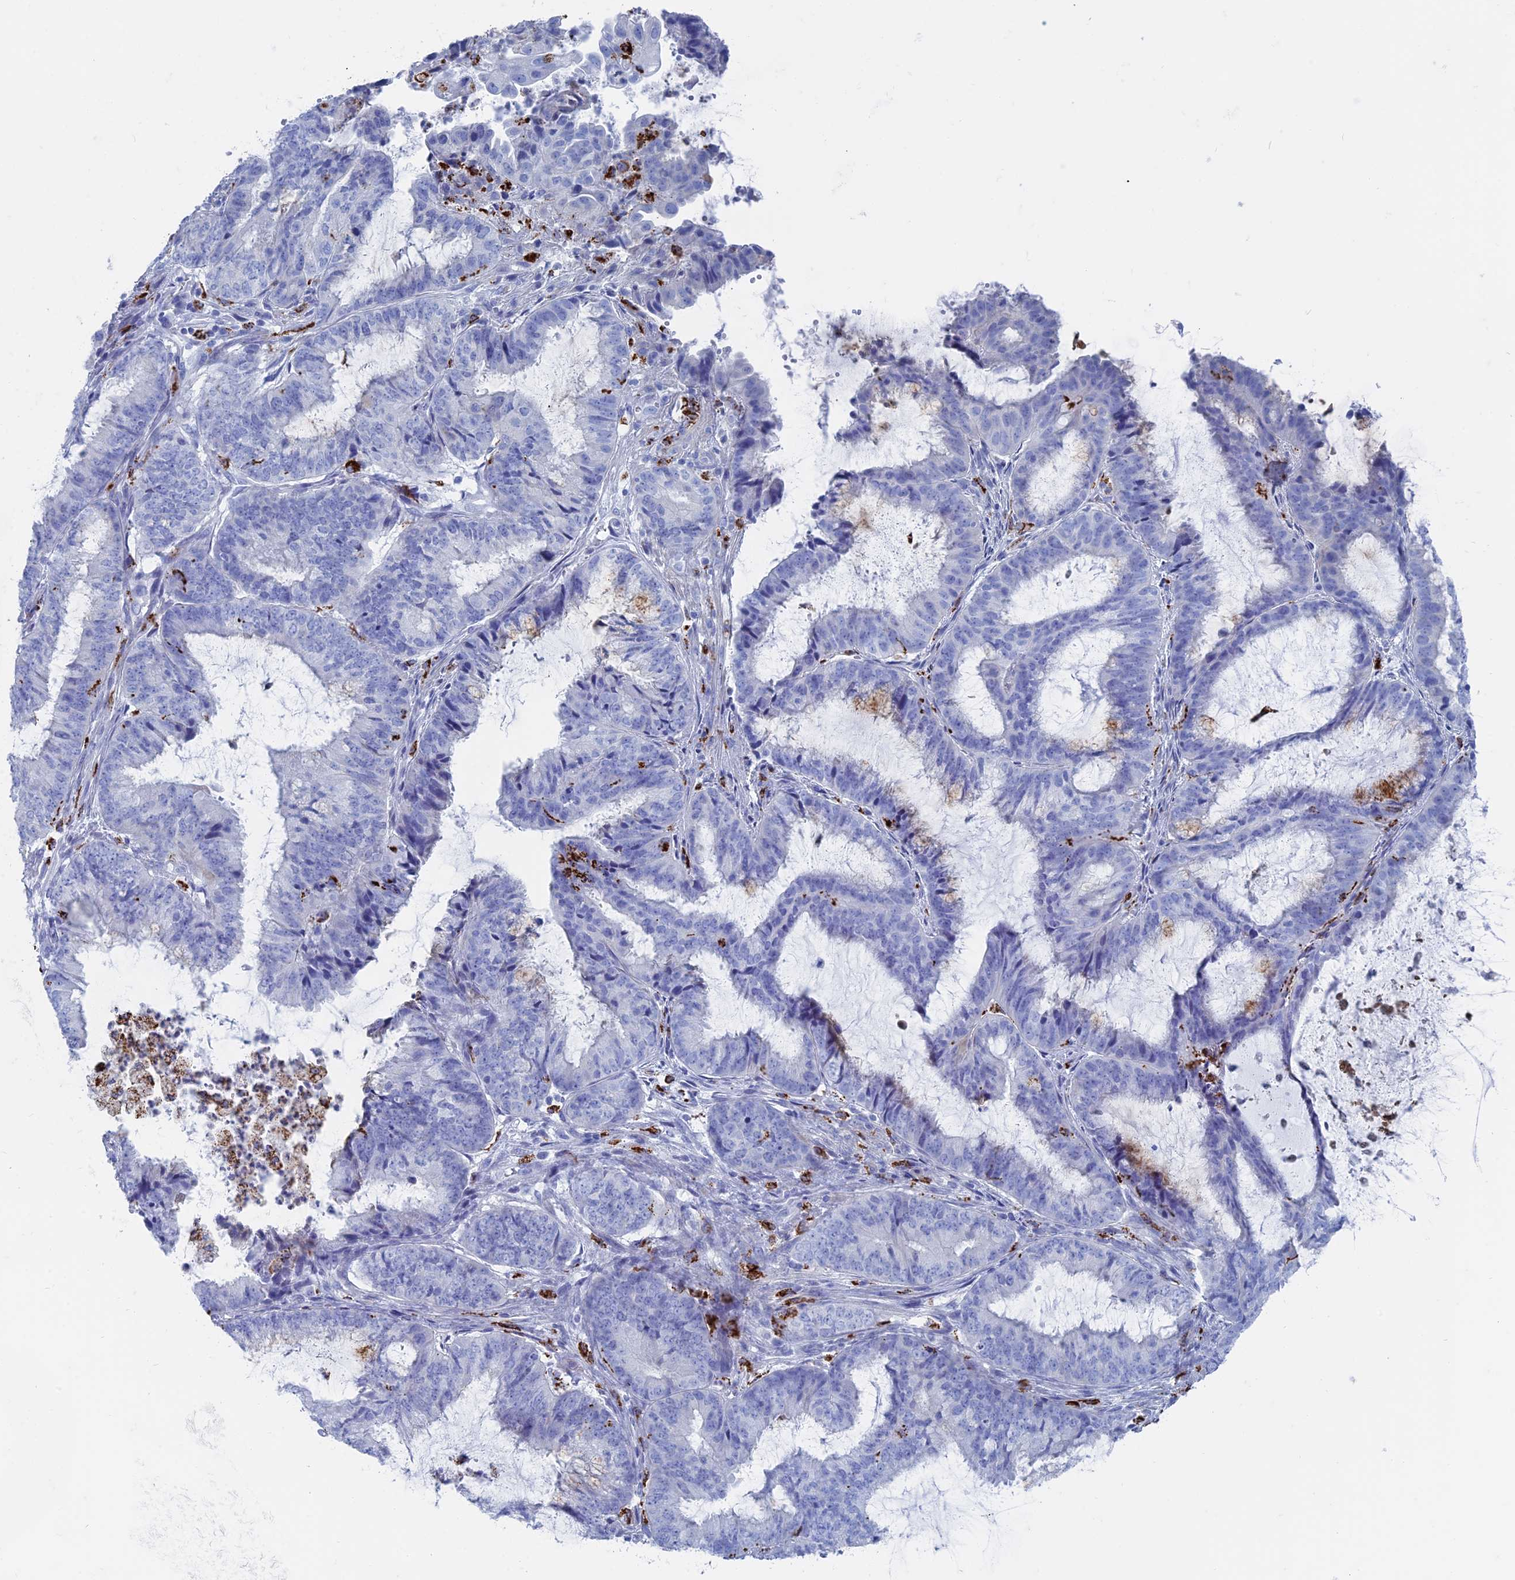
{"staining": {"intensity": "negative", "quantity": "none", "location": "none"}, "tissue": "endometrial cancer", "cell_type": "Tumor cells", "image_type": "cancer", "snomed": [{"axis": "morphology", "description": "Adenocarcinoma, NOS"}, {"axis": "topography", "description": "Endometrium"}], "caption": "The IHC image has no significant positivity in tumor cells of endometrial adenocarcinoma tissue.", "gene": "ALMS1", "patient": {"sex": "female", "age": 51}}